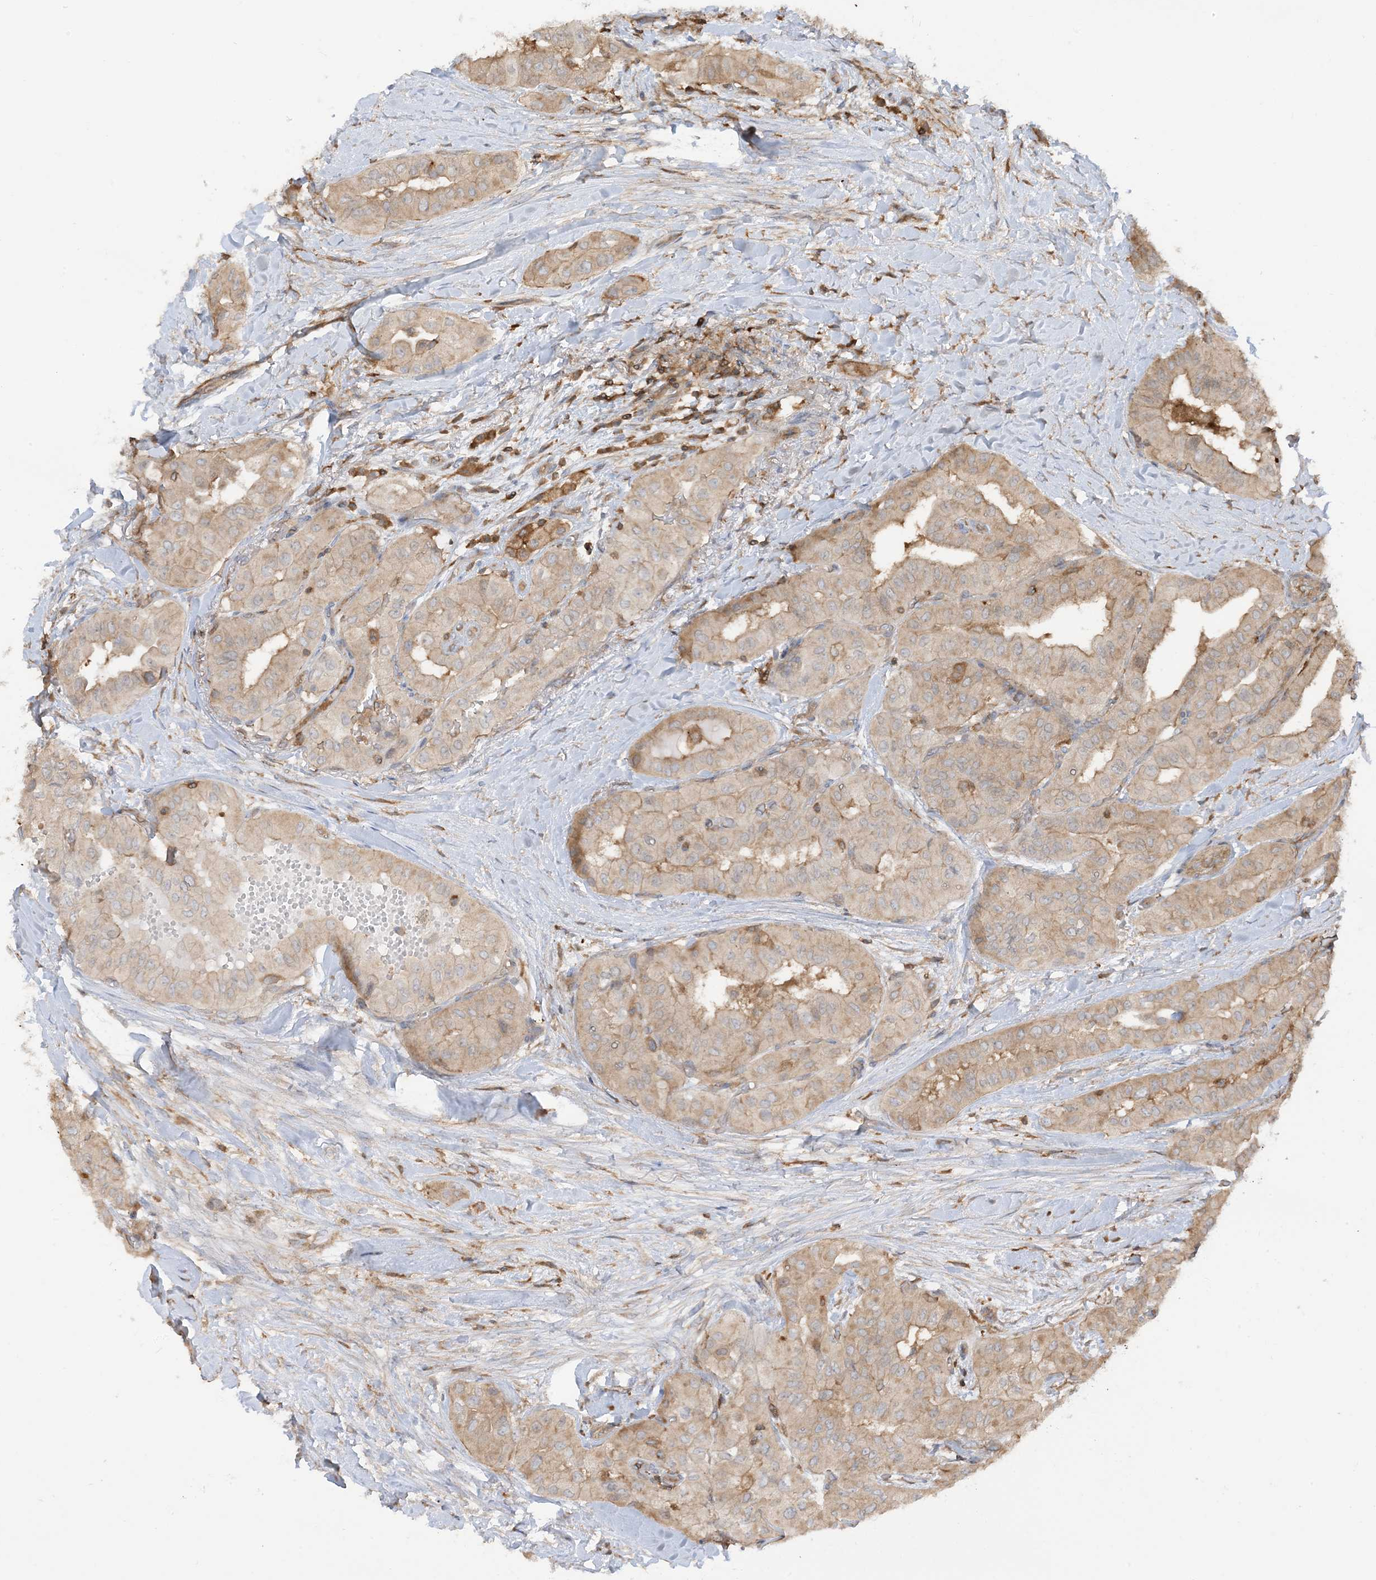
{"staining": {"intensity": "weak", "quantity": ">75%", "location": "cytoplasmic/membranous"}, "tissue": "thyroid cancer", "cell_type": "Tumor cells", "image_type": "cancer", "snomed": [{"axis": "morphology", "description": "Papillary adenocarcinoma, NOS"}, {"axis": "topography", "description": "Thyroid gland"}], "caption": "A histopathology image of papillary adenocarcinoma (thyroid) stained for a protein demonstrates weak cytoplasmic/membranous brown staining in tumor cells.", "gene": "CAPZB", "patient": {"sex": "female", "age": 59}}